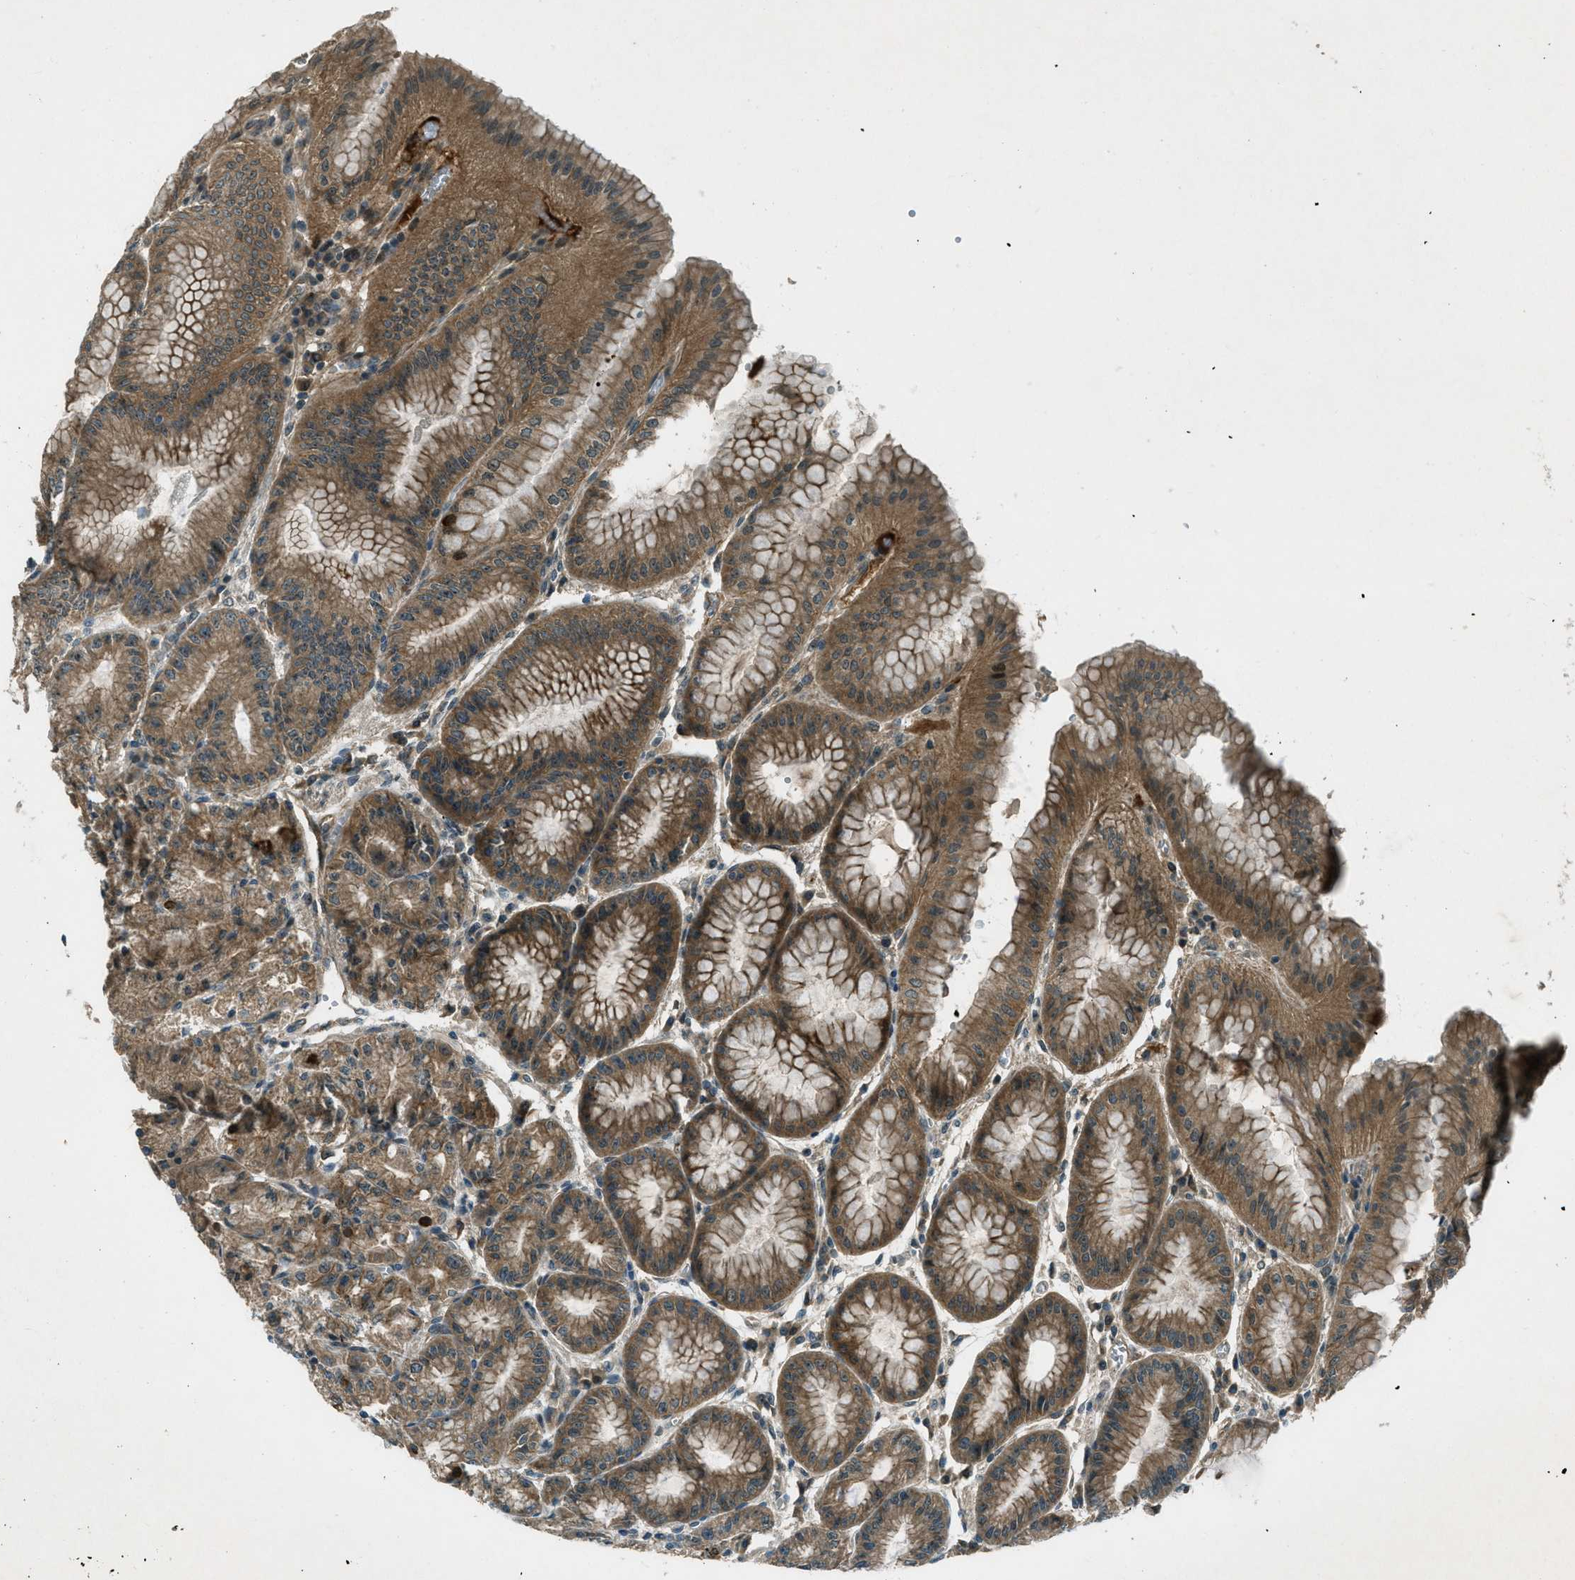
{"staining": {"intensity": "strong", "quantity": ">75%", "location": "cytoplasmic/membranous"}, "tissue": "stomach", "cell_type": "Glandular cells", "image_type": "normal", "snomed": [{"axis": "morphology", "description": "Normal tissue, NOS"}, {"axis": "topography", "description": "Stomach, lower"}], "caption": "Protein expression by immunohistochemistry shows strong cytoplasmic/membranous positivity in about >75% of glandular cells in benign stomach.", "gene": "STK11", "patient": {"sex": "male", "age": 71}}